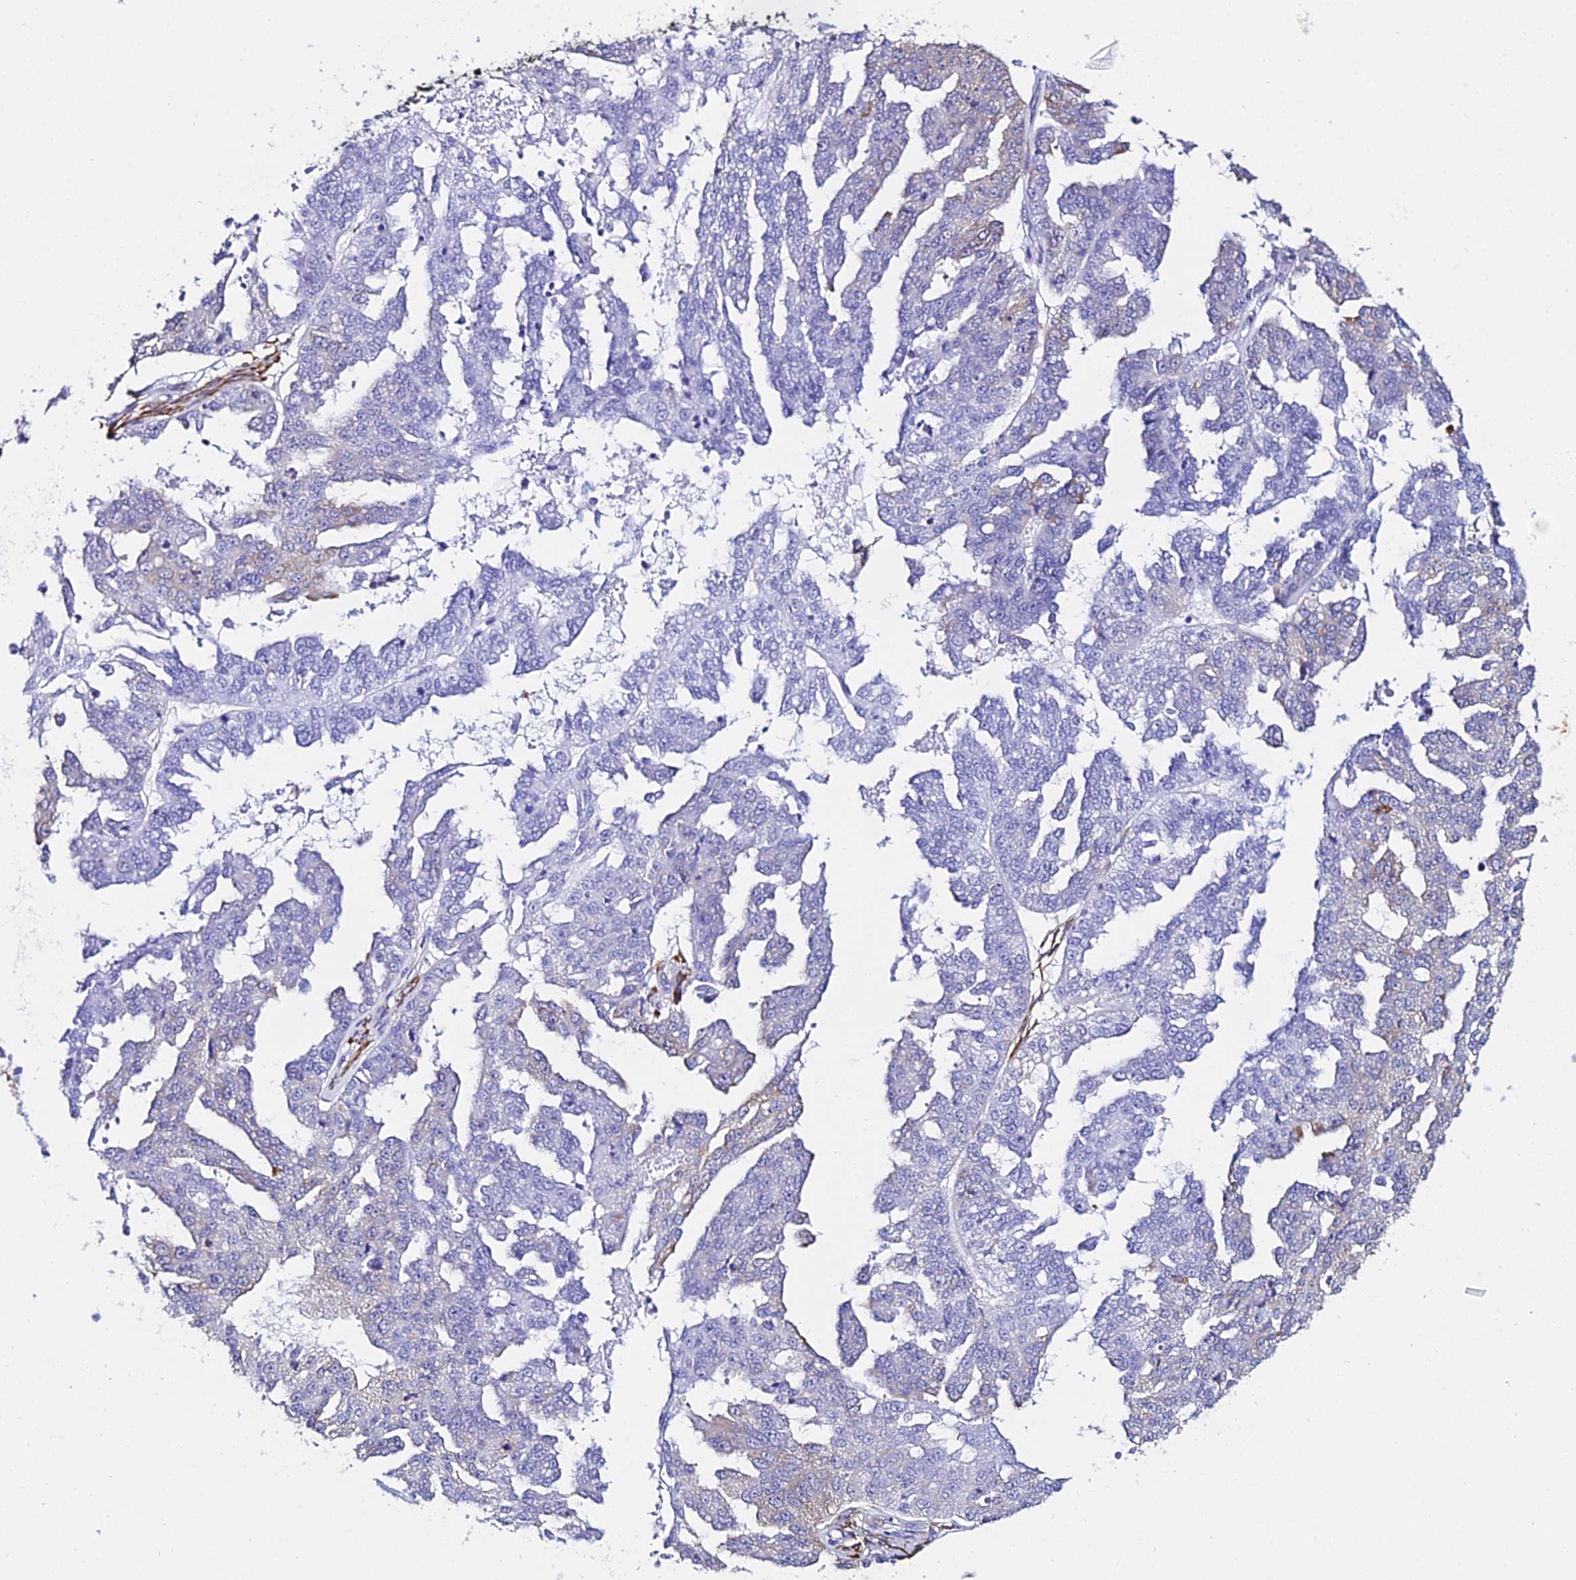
{"staining": {"intensity": "negative", "quantity": "none", "location": "none"}, "tissue": "ovarian cancer", "cell_type": "Tumor cells", "image_type": "cancer", "snomed": [{"axis": "morphology", "description": "Cystadenocarcinoma, serous, NOS"}, {"axis": "topography", "description": "Ovary"}], "caption": "The micrograph reveals no staining of tumor cells in ovarian cancer (serous cystadenocarcinoma).", "gene": "TXNDC5", "patient": {"sex": "female", "age": 58}}